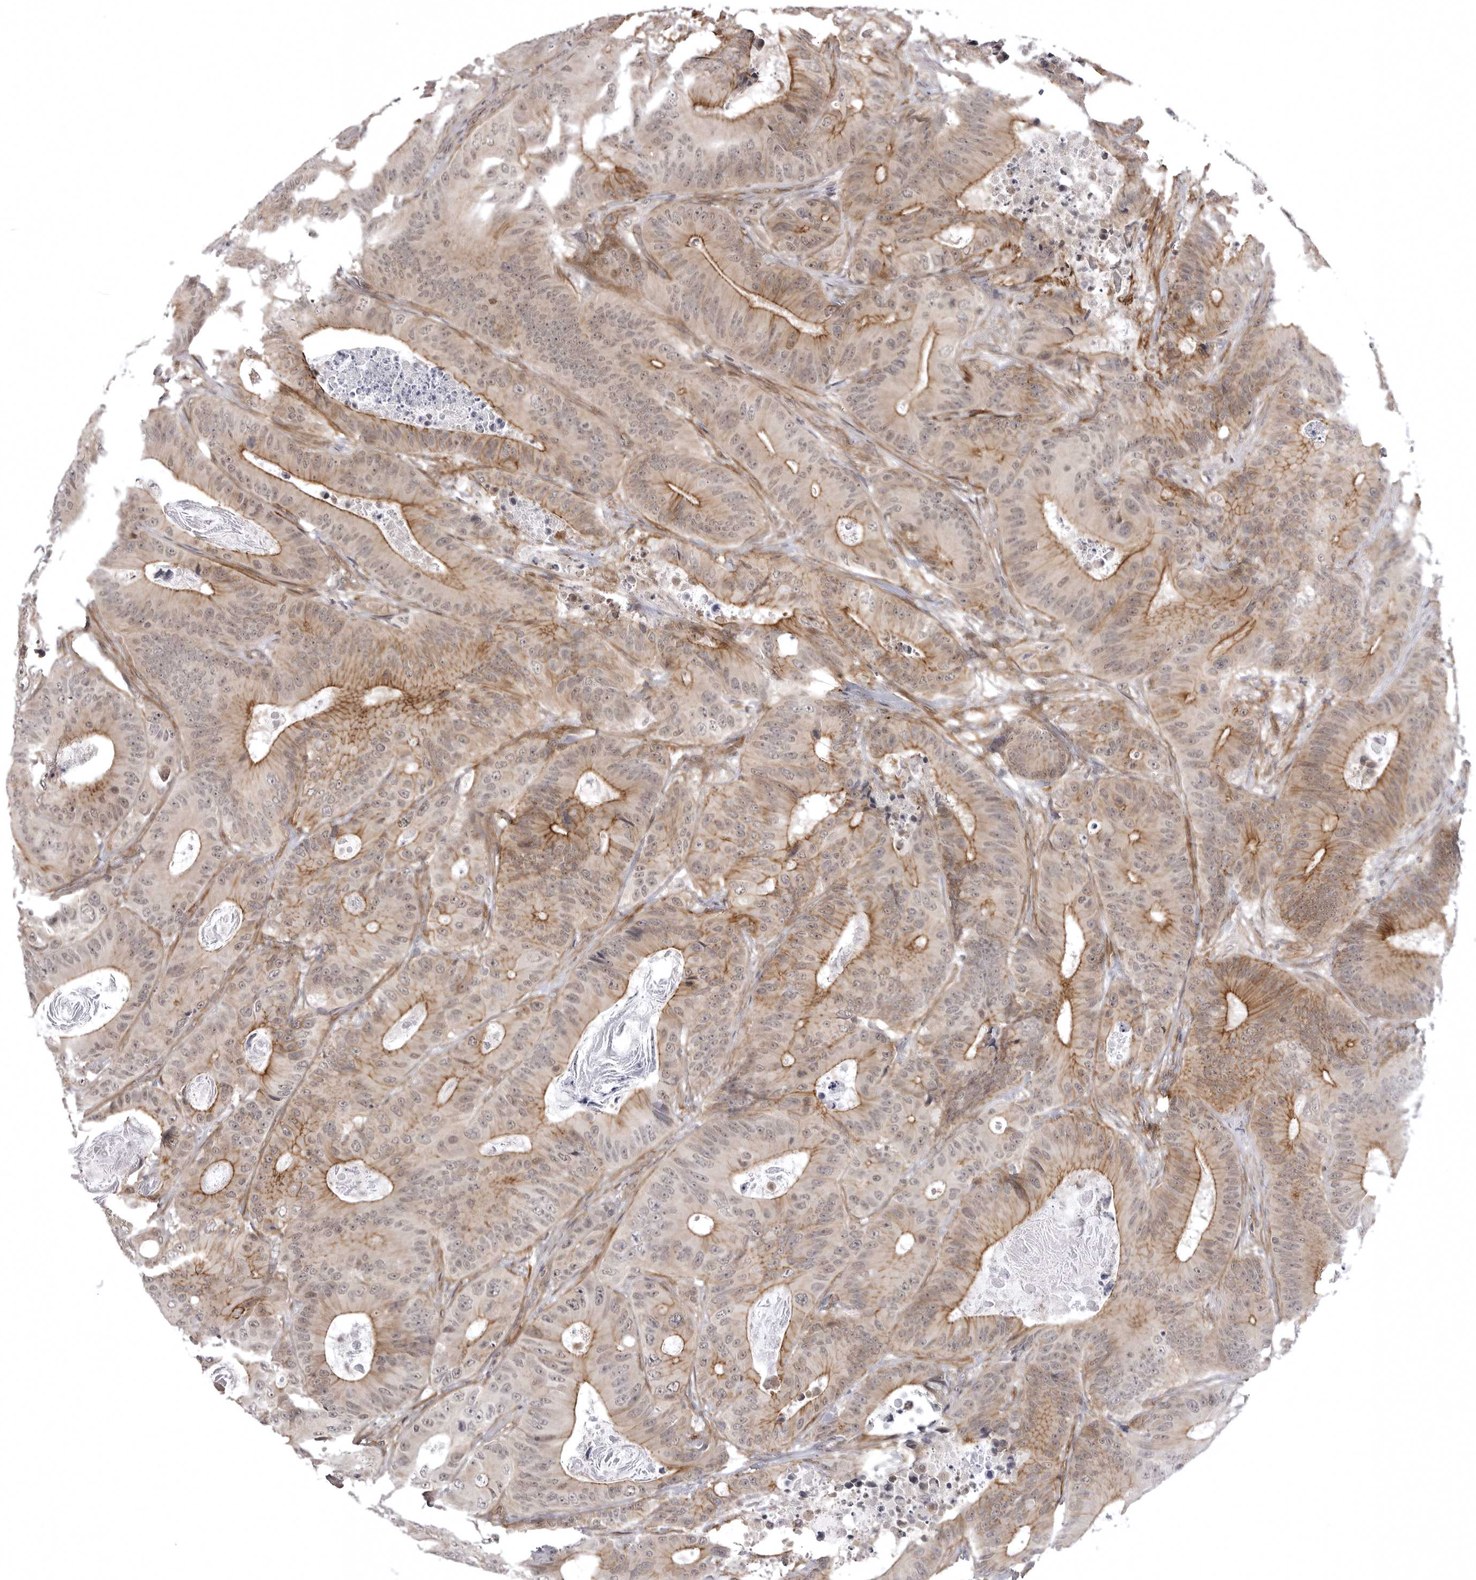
{"staining": {"intensity": "moderate", "quantity": "25%-75%", "location": "cytoplasmic/membranous"}, "tissue": "colorectal cancer", "cell_type": "Tumor cells", "image_type": "cancer", "snomed": [{"axis": "morphology", "description": "Adenocarcinoma, NOS"}, {"axis": "topography", "description": "Colon"}], "caption": "Immunohistochemistry histopathology image of neoplastic tissue: colorectal cancer (adenocarcinoma) stained using IHC displays medium levels of moderate protein expression localized specifically in the cytoplasmic/membranous of tumor cells, appearing as a cytoplasmic/membranous brown color.", "gene": "SORBS1", "patient": {"sex": "male", "age": 83}}